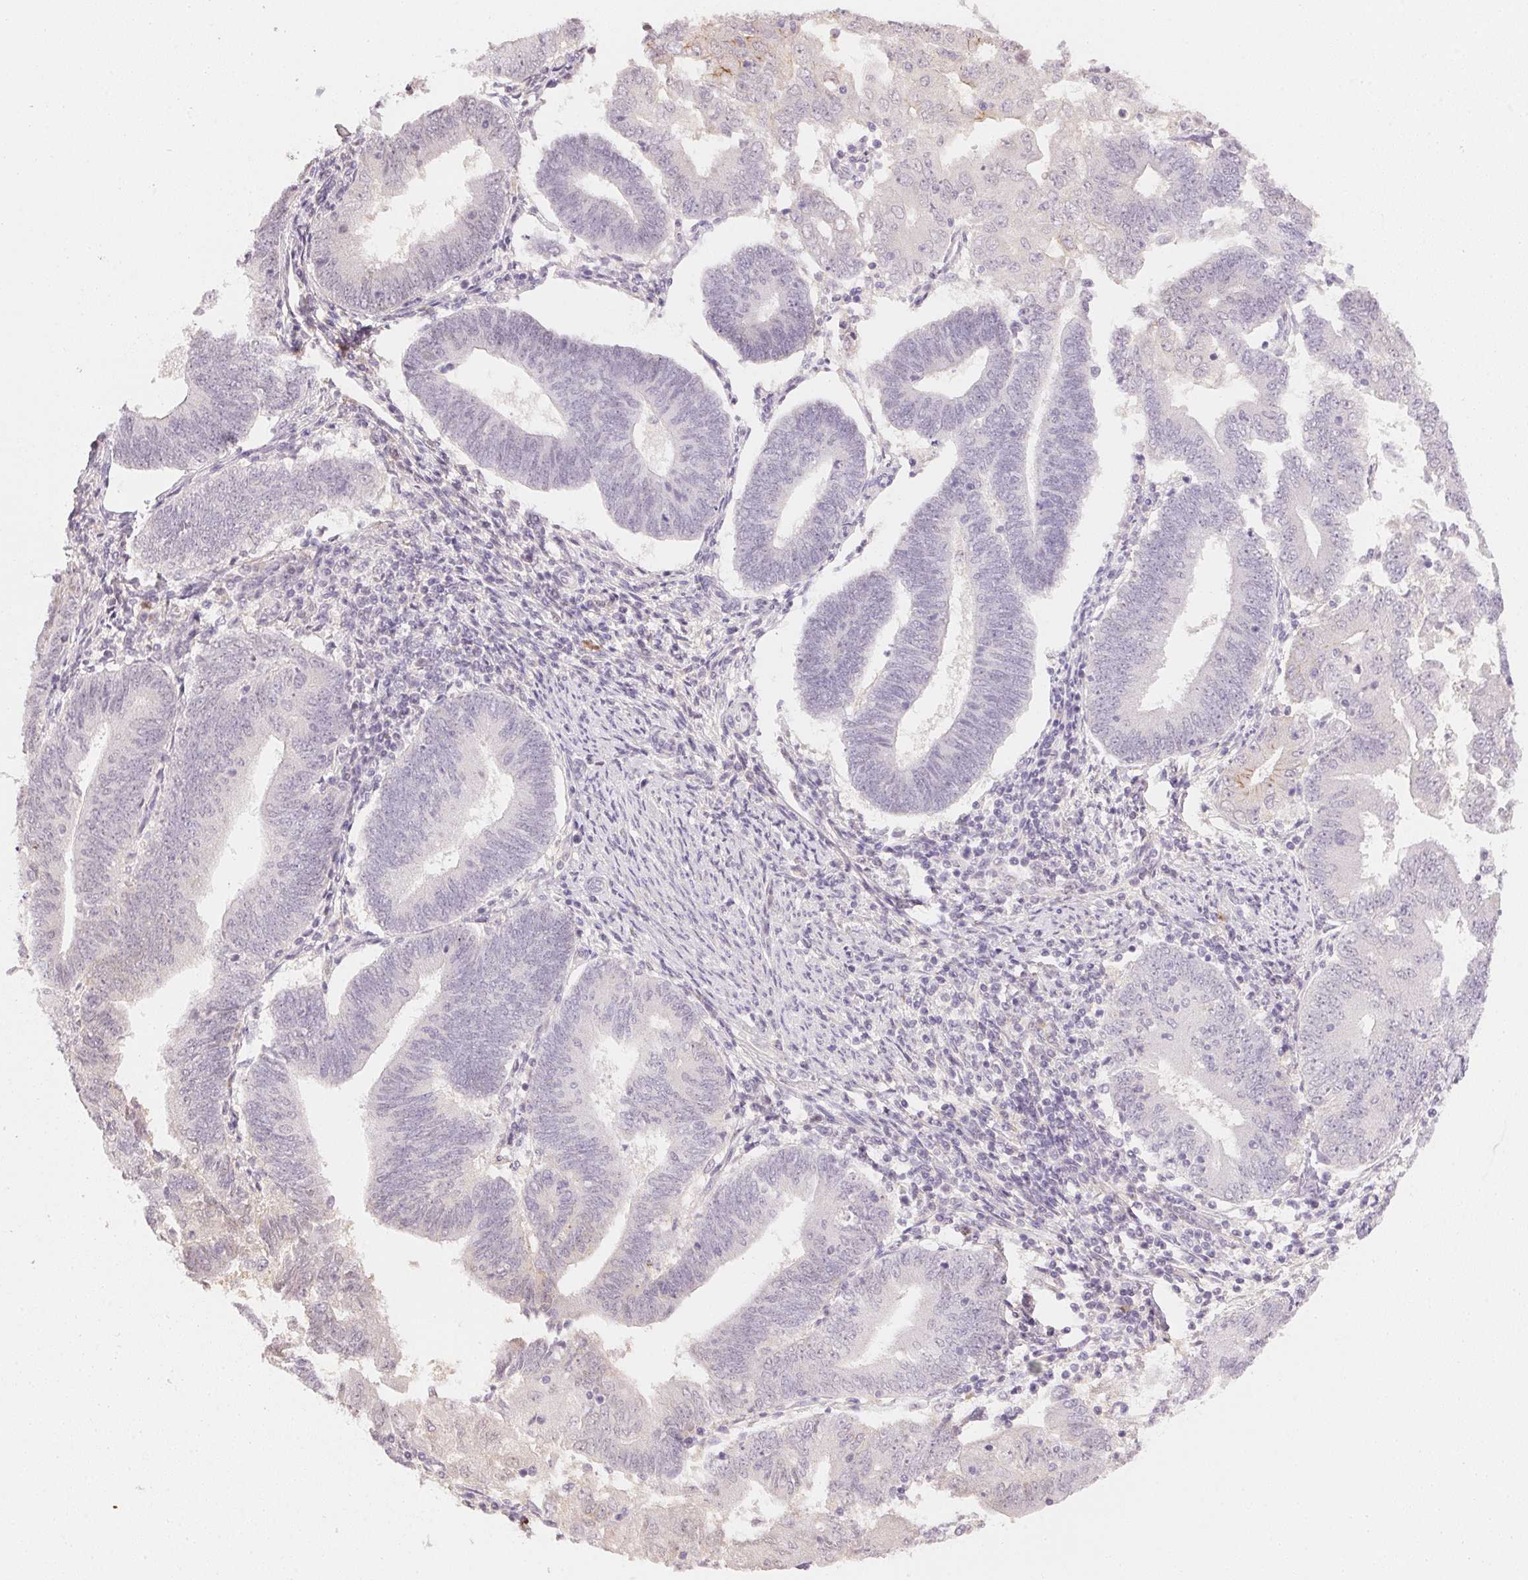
{"staining": {"intensity": "negative", "quantity": "none", "location": "none"}, "tissue": "endometrial cancer", "cell_type": "Tumor cells", "image_type": "cancer", "snomed": [{"axis": "morphology", "description": "Adenocarcinoma, NOS"}, {"axis": "topography", "description": "Endometrium"}], "caption": "Adenocarcinoma (endometrial) stained for a protein using immunohistochemistry (IHC) demonstrates no expression tumor cells.", "gene": "FNDC4", "patient": {"sex": "female", "age": 70}}